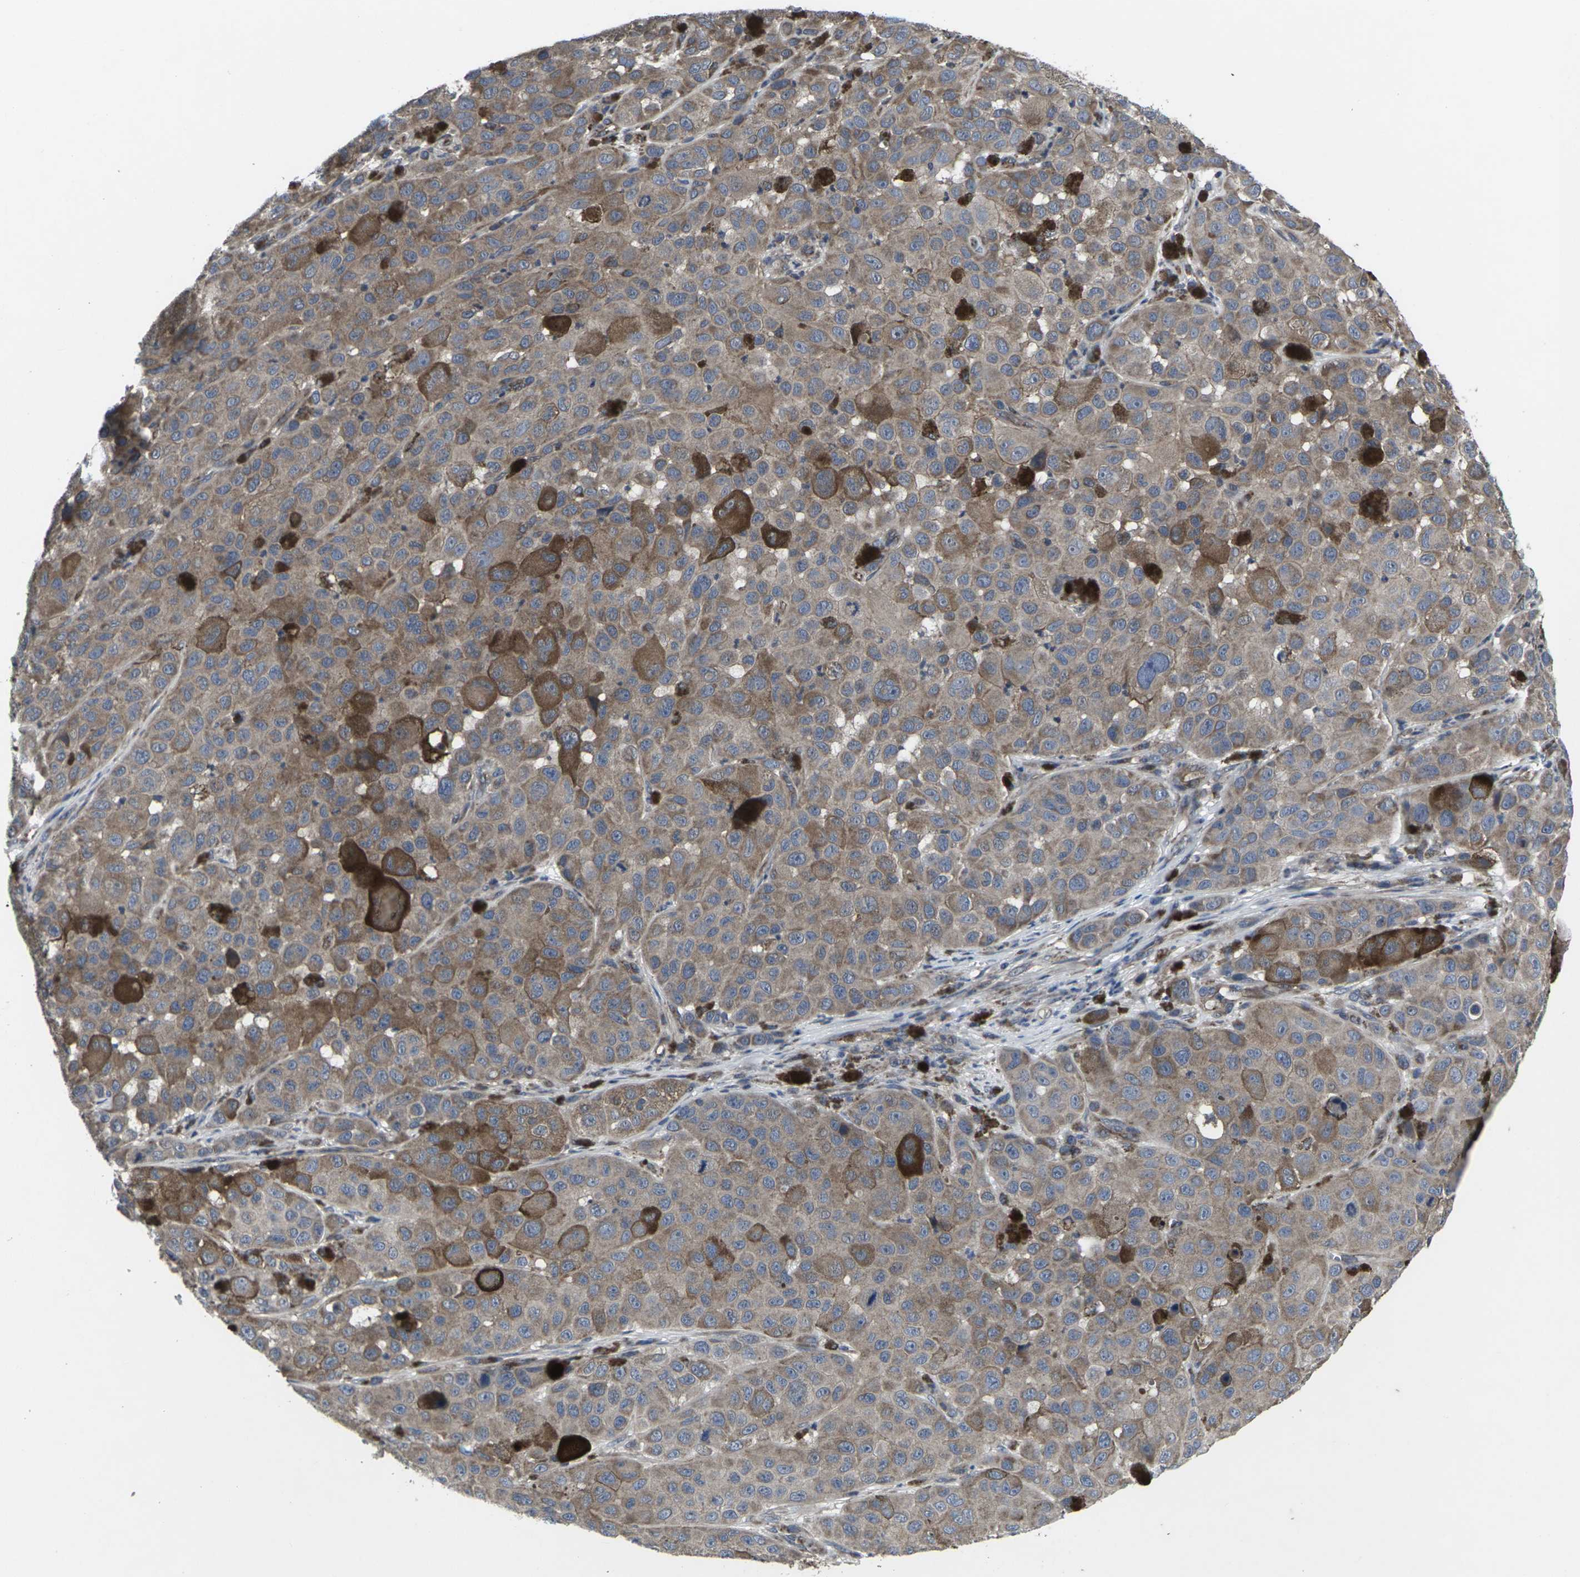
{"staining": {"intensity": "moderate", "quantity": ">75%", "location": "cytoplasmic/membranous"}, "tissue": "melanoma", "cell_type": "Tumor cells", "image_type": "cancer", "snomed": [{"axis": "morphology", "description": "Malignant melanoma, NOS"}, {"axis": "topography", "description": "Skin"}], "caption": "A high-resolution histopathology image shows immunohistochemistry (IHC) staining of malignant melanoma, which demonstrates moderate cytoplasmic/membranous staining in approximately >75% of tumor cells.", "gene": "MAPKAPK2", "patient": {"sex": "male", "age": 96}}